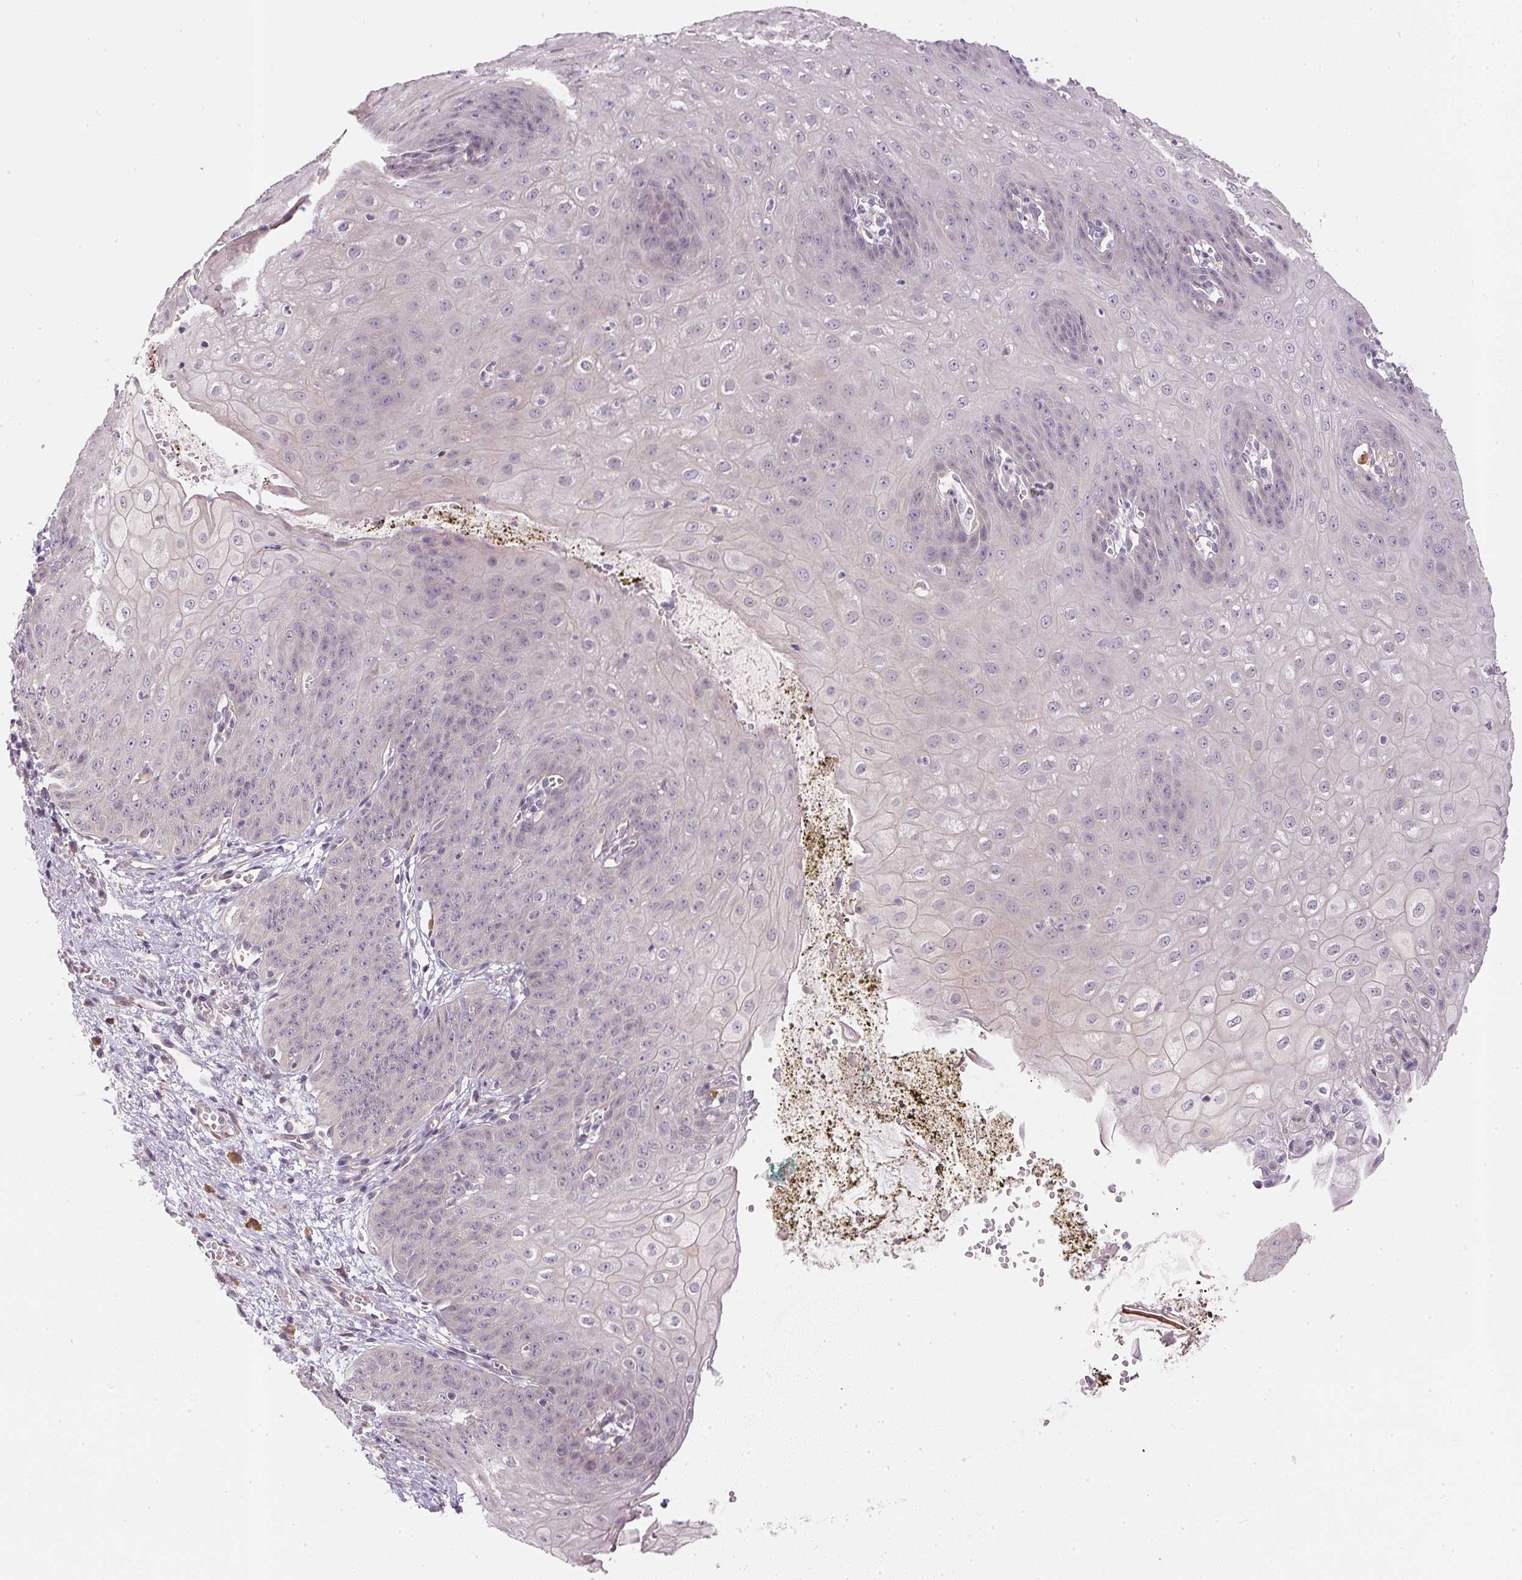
{"staining": {"intensity": "negative", "quantity": "none", "location": "none"}, "tissue": "esophagus", "cell_type": "Squamous epithelial cells", "image_type": "normal", "snomed": [{"axis": "morphology", "description": "Normal tissue, NOS"}, {"axis": "topography", "description": "Esophagus"}], "caption": "DAB (3,3'-diaminobenzidine) immunohistochemical staining of unremarkable esophagus displays no significant expression in squamous epithelial cells.", "gene": "TTC23L", "patient": {"sex": "male", "age": 71}}